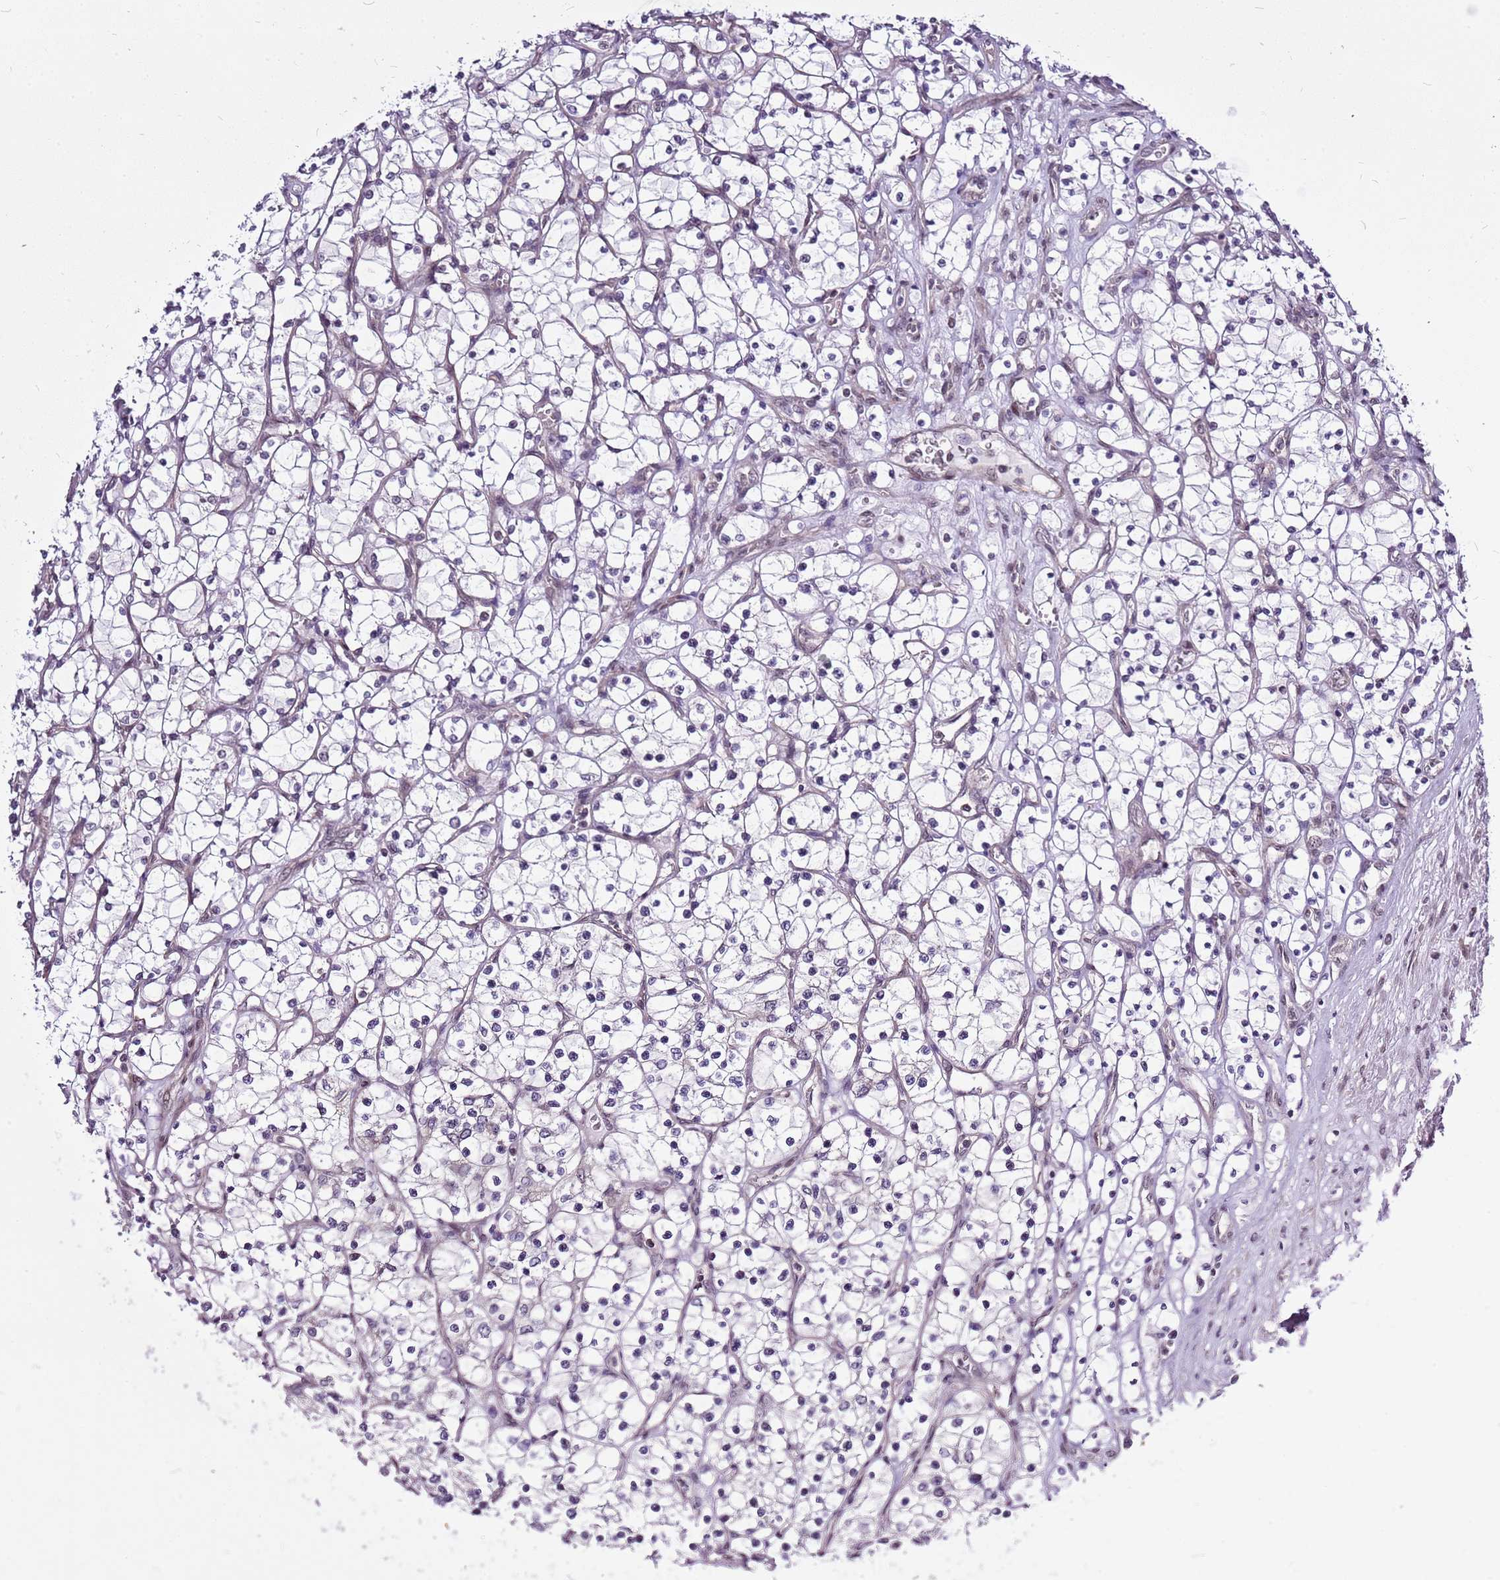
{"staining": {"intensity": "negative", "quantity": "none", "location": "none"}, "tissue": "renal cancer", "cell_type": "Tumor cells", "image_type": "cancer", "snomed": [{"axis": "morphology", "description": "Adenocarcinoma, NOS"}, {"axis": "topography", "description": "Kidney"}], "caption": "Tumor cells are negative for protein expression in human renal adenocarcinoma.", "gene": "CCDC166", "patient": {"sex": "female", "age": 69}}